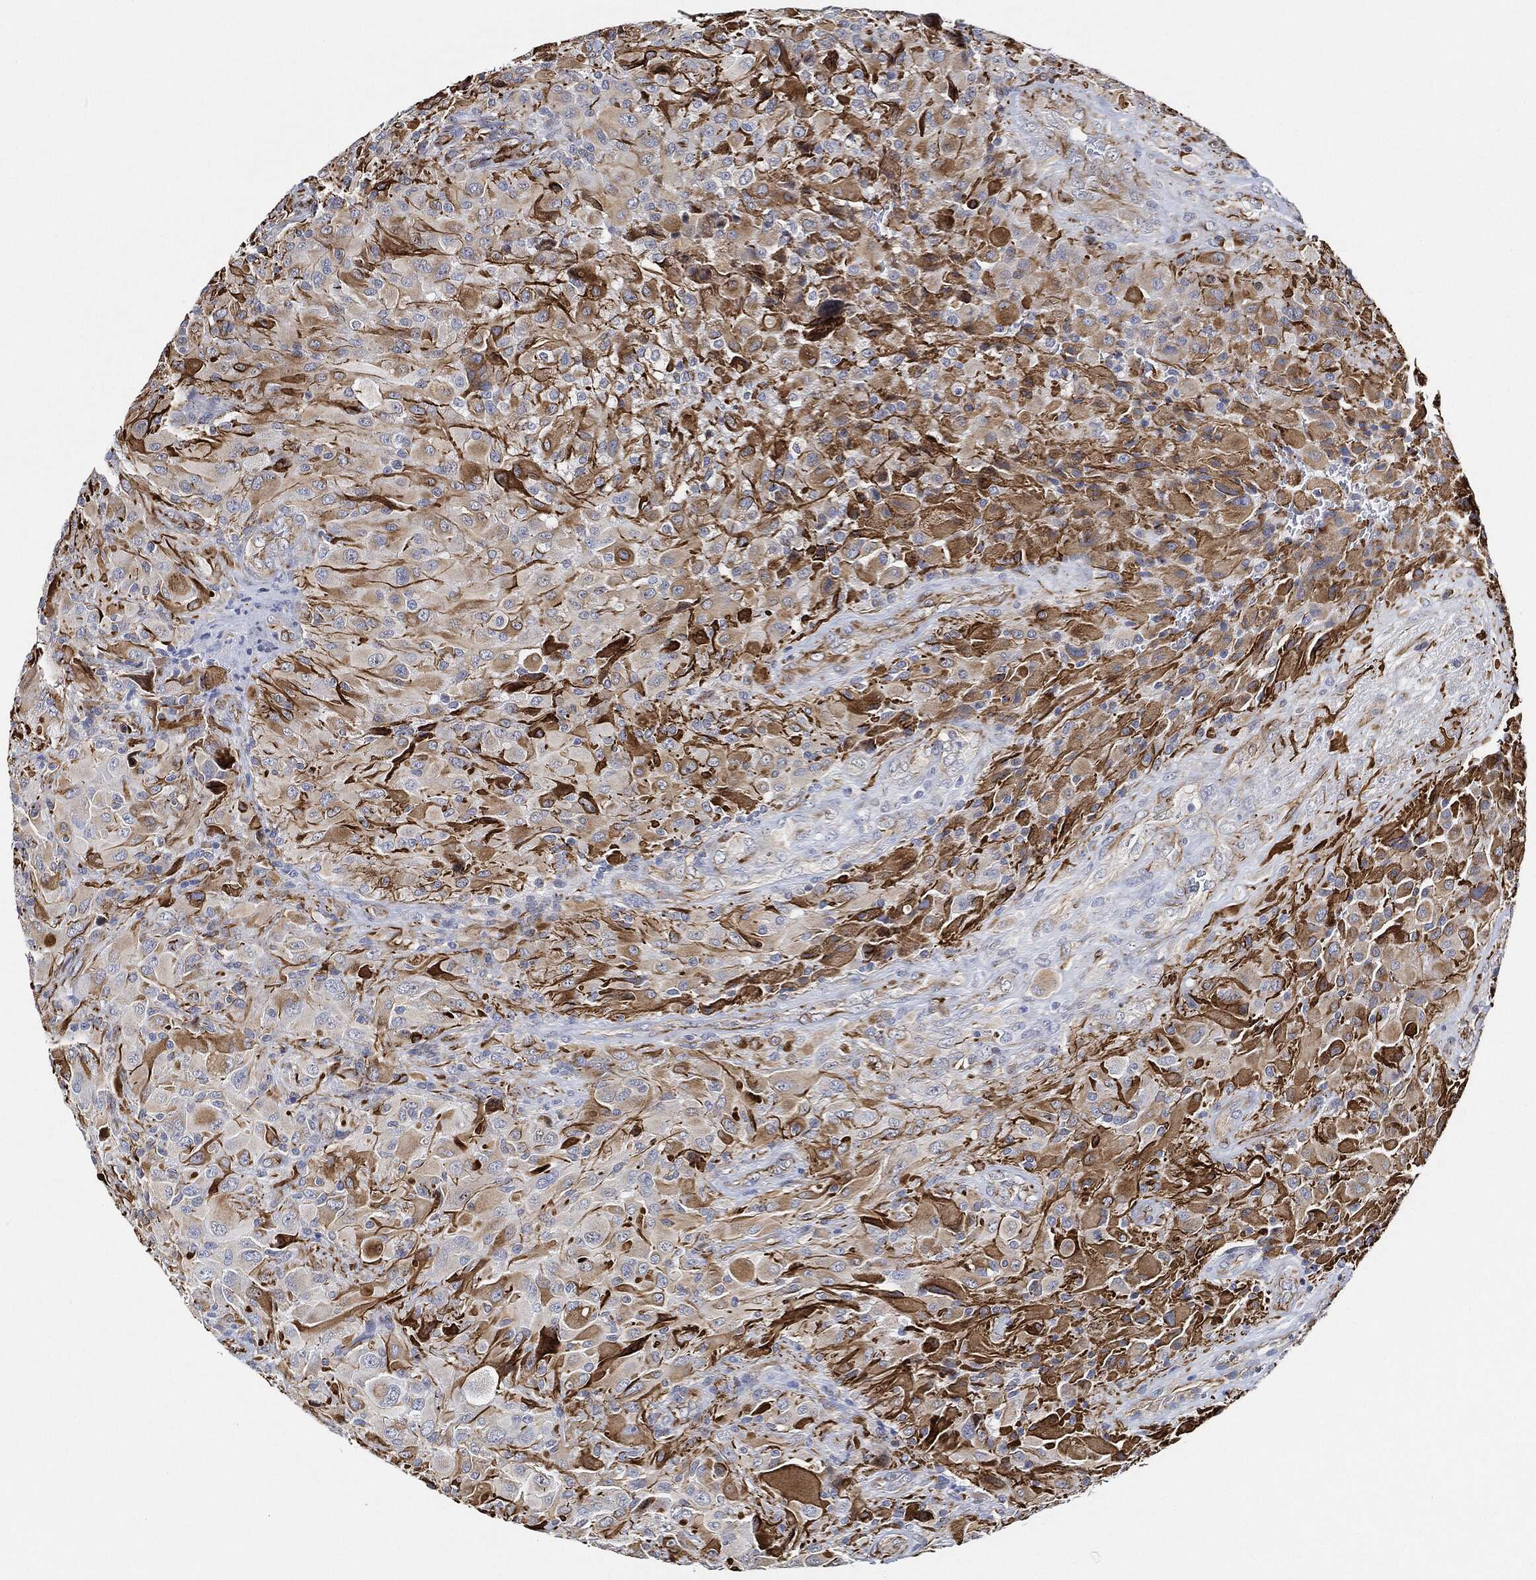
{"staining": {"intensity": "moderate", "quantity": "25%-75%", "location": "cytoplasmic/membranous"}, "tissue": "glioma", "cell_type": "Tumor cells", "image_type": "cancer", "snomed": [{"axis": "morphology", "description": "Glioma, malignant, High grade"}, {"axis": "topography", "description": "Cerebral cortex"}], "caption": "DAB (3,3'-diaminobenzidine) immunohistochemical staining of malignant glioma (high-grade) shows moderate cytoplasmic/membranous protein positivity in approximately 25%-75% of tumor cells. The staining was performed using DAB to visualize the protein expression in brown, while the nuclei were stained in blue with hematoxylin (Magnification: 20x).", "gene": "THSD1", "patient": {"sex": "male", "age": 35}}